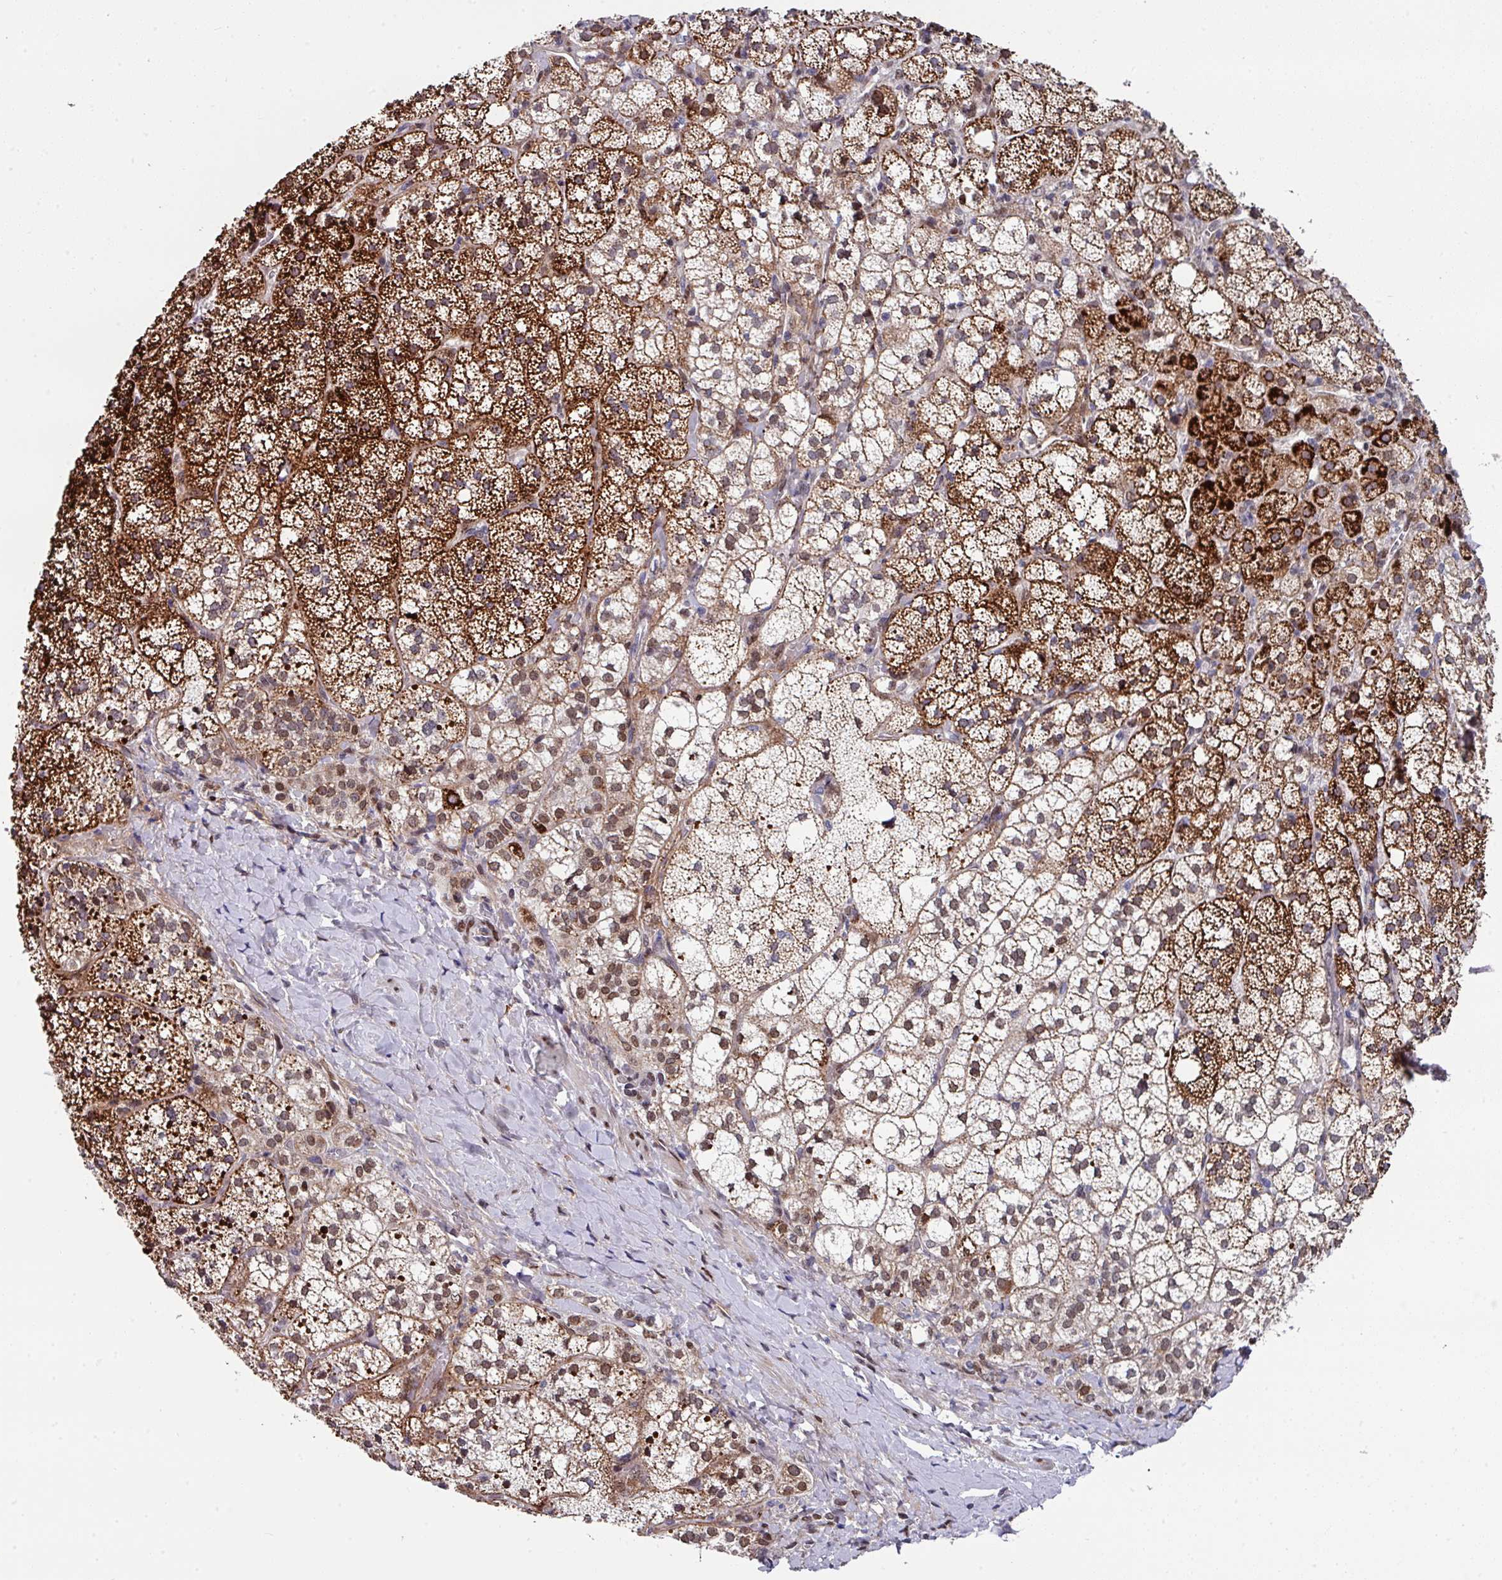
{"staining": {"intensity": "strong", "quantity": "25%-75%", "location": "cytoplasmic/membranous,nuclear"}, "tissue": "adrenal gland", "cell_type": "Glandular cells", "image_type": "normal", "snomed": [{"axis": "morphology", "description": "Normal tissue, NOS"}, {"axis": "topography", "description": "Adrenal gland"}], "caption": "Adrenal gland stained with DAB immunohistochemistry (IHC) exhibits high levels of strong cytoplasmic/membranous,nuclear expression in approximately 25%-75% of glandular cells. Using DAB (3,3'-diaminobenzidine) (brown) and hematoxylin (blue) stains, captured at high magnification using brightfield microscopy.", "gene": "CBX7", "patient": {"sex": "male", "age": 53}}